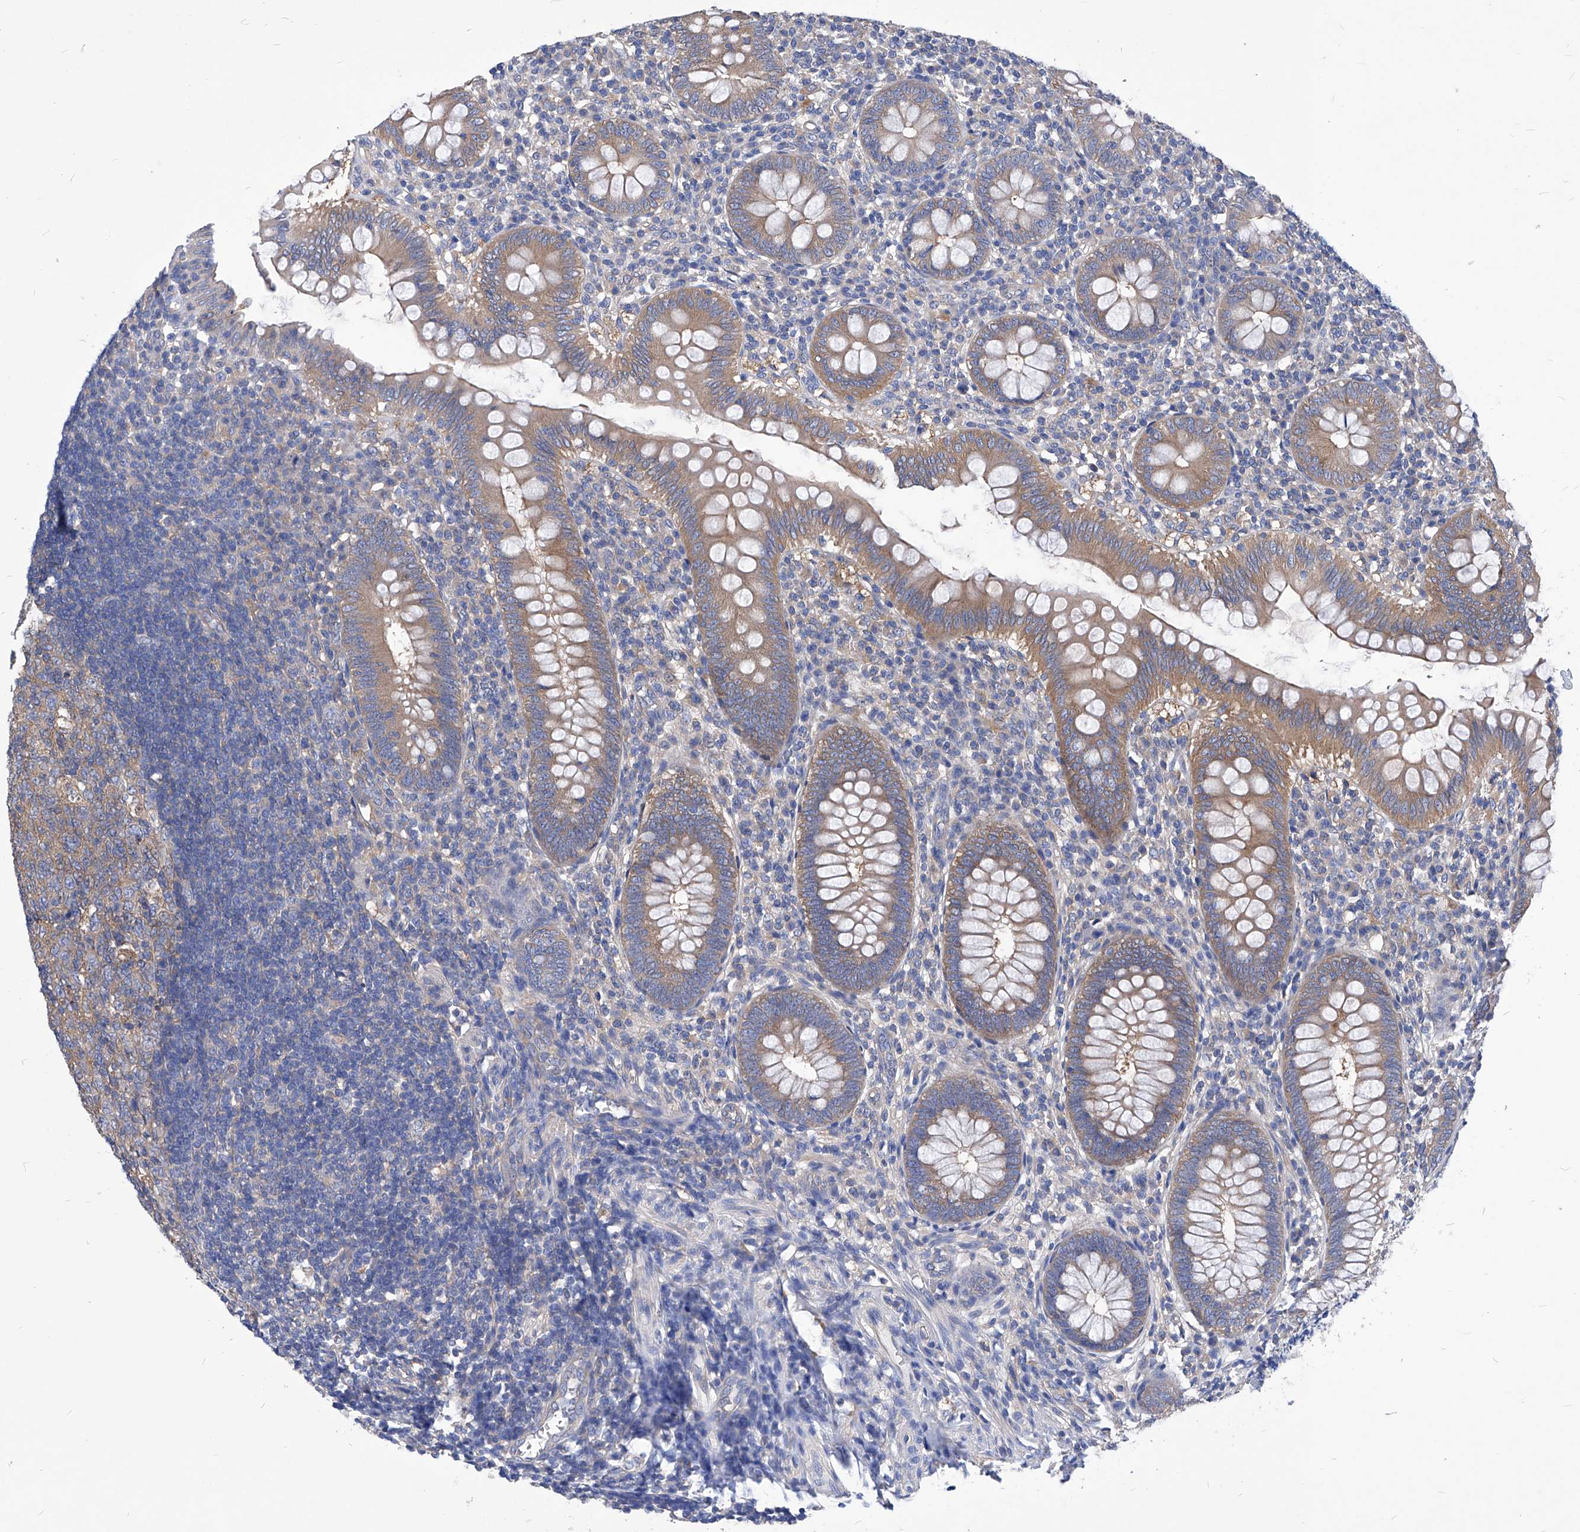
{"staining": {"intensity": "moderate", "quantity": ">75%", "location": "cytoplasmic/membranous"}, "tissue": "appendix", "cell_type": "Glandular cells", "image_type": "normal", "snomed": [{"axis": "morphology", "description": "Normal tissue, NOS"}, {"axis": "topography", "description": "Appendix"}], "caption": "Appendix was stained to show a protein in brown. There is medium levels of moderate cytoplasmic/membranous positivity in about >75% of glandular cells. The protein of interest is shown in brown color, while the nuclei are stained blue.", "gene": "XPNPEP1", "patient": {"sex": "male", "age": 14}}